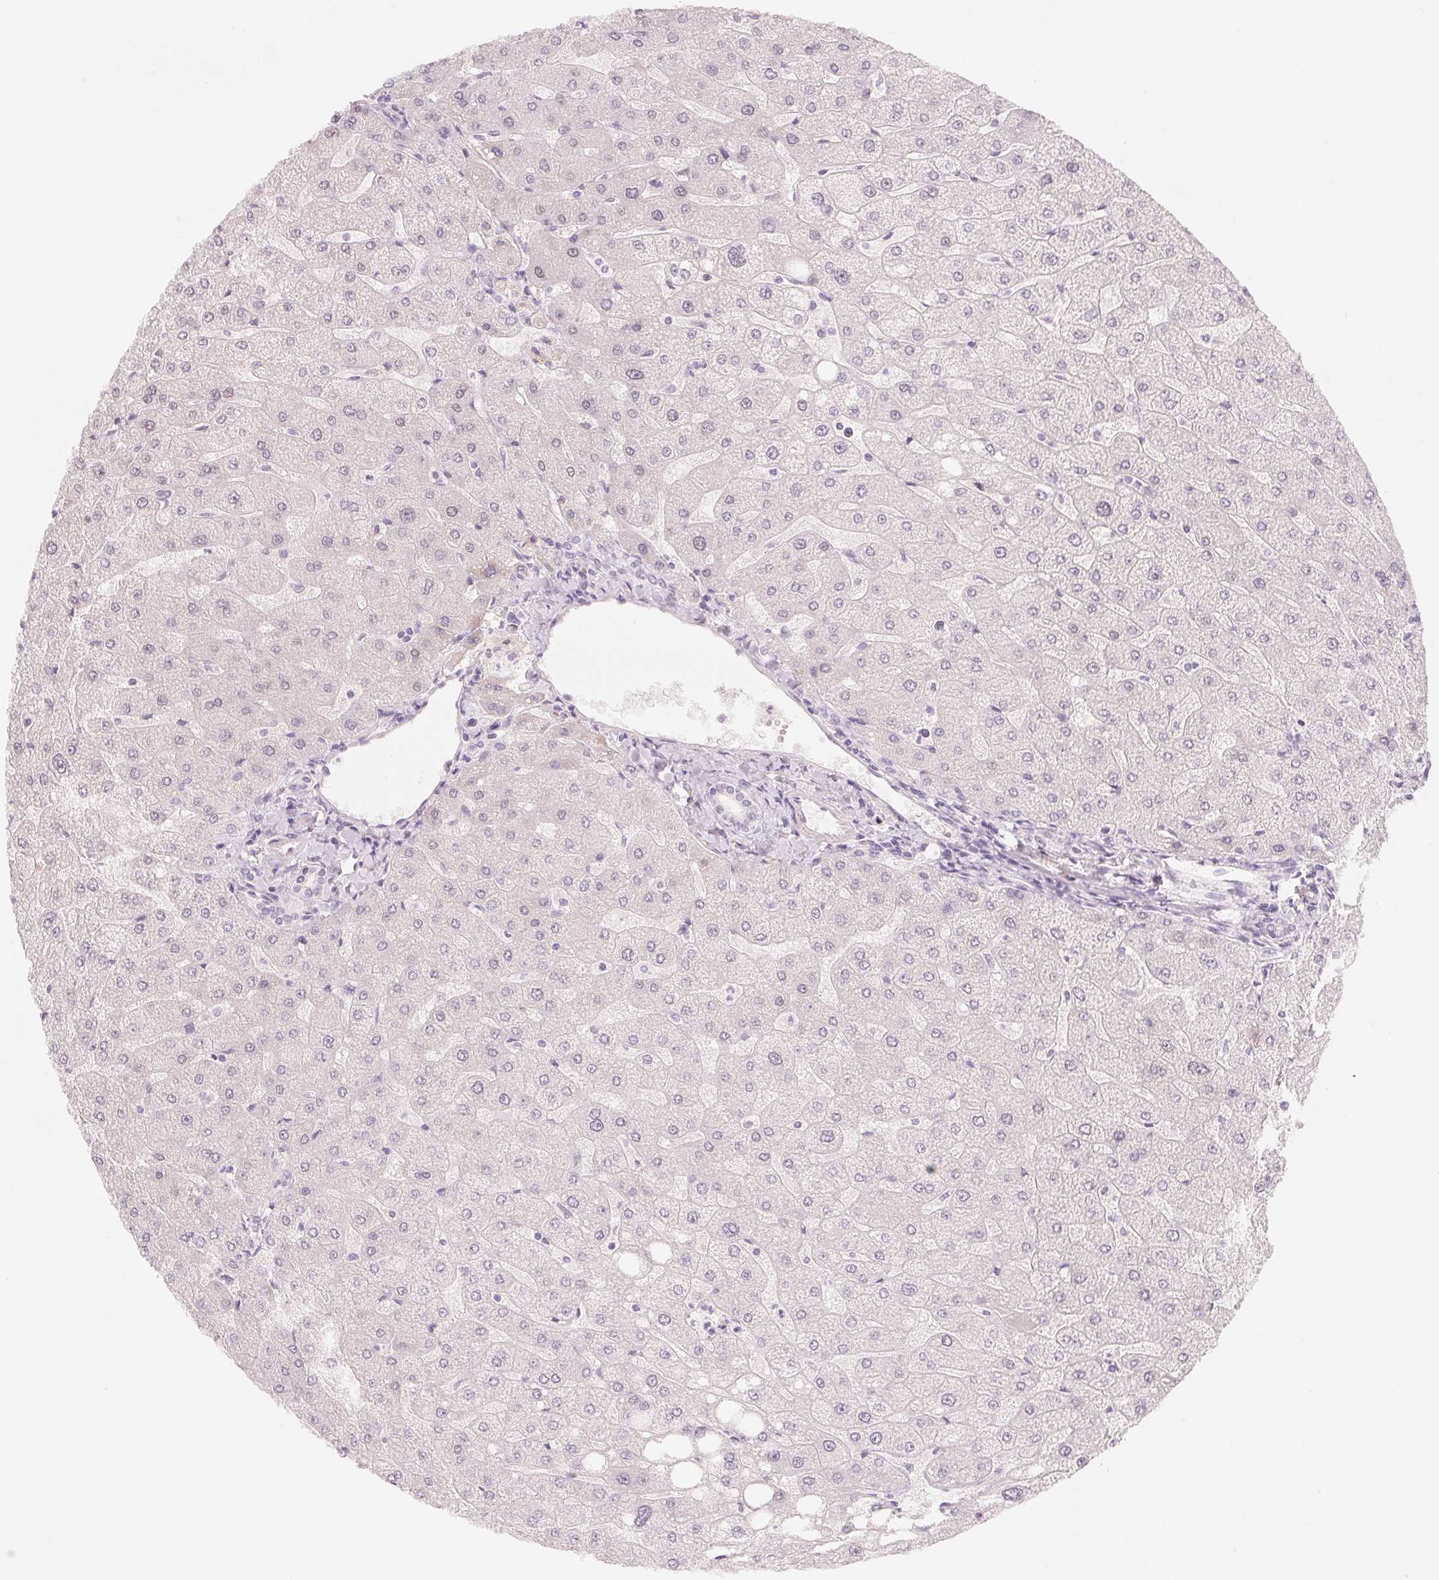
{"staining": {"intensity": "negative", "quantity": "none", "location": "none"}, "tissue": "liver", "cell_type": "Cholangiocytes", "image_type": "normal", "snomed": [{"axis": "morphology", "description": "Normal tissue, NOS"}, {"axis": "topography", "description": "Liver"}], "caption": "Immunohistochemistry (IHC) micrograph of normal liver stained for a protein (brown), which reveals no positivity in cholangiocytes. Brightfield microscopy of IHC stained with DAB (brown) and hematoxylin (blue), captured at high magnification.", "gene": "CFHR2", "patient": {"sex": "male", "age": 67}}